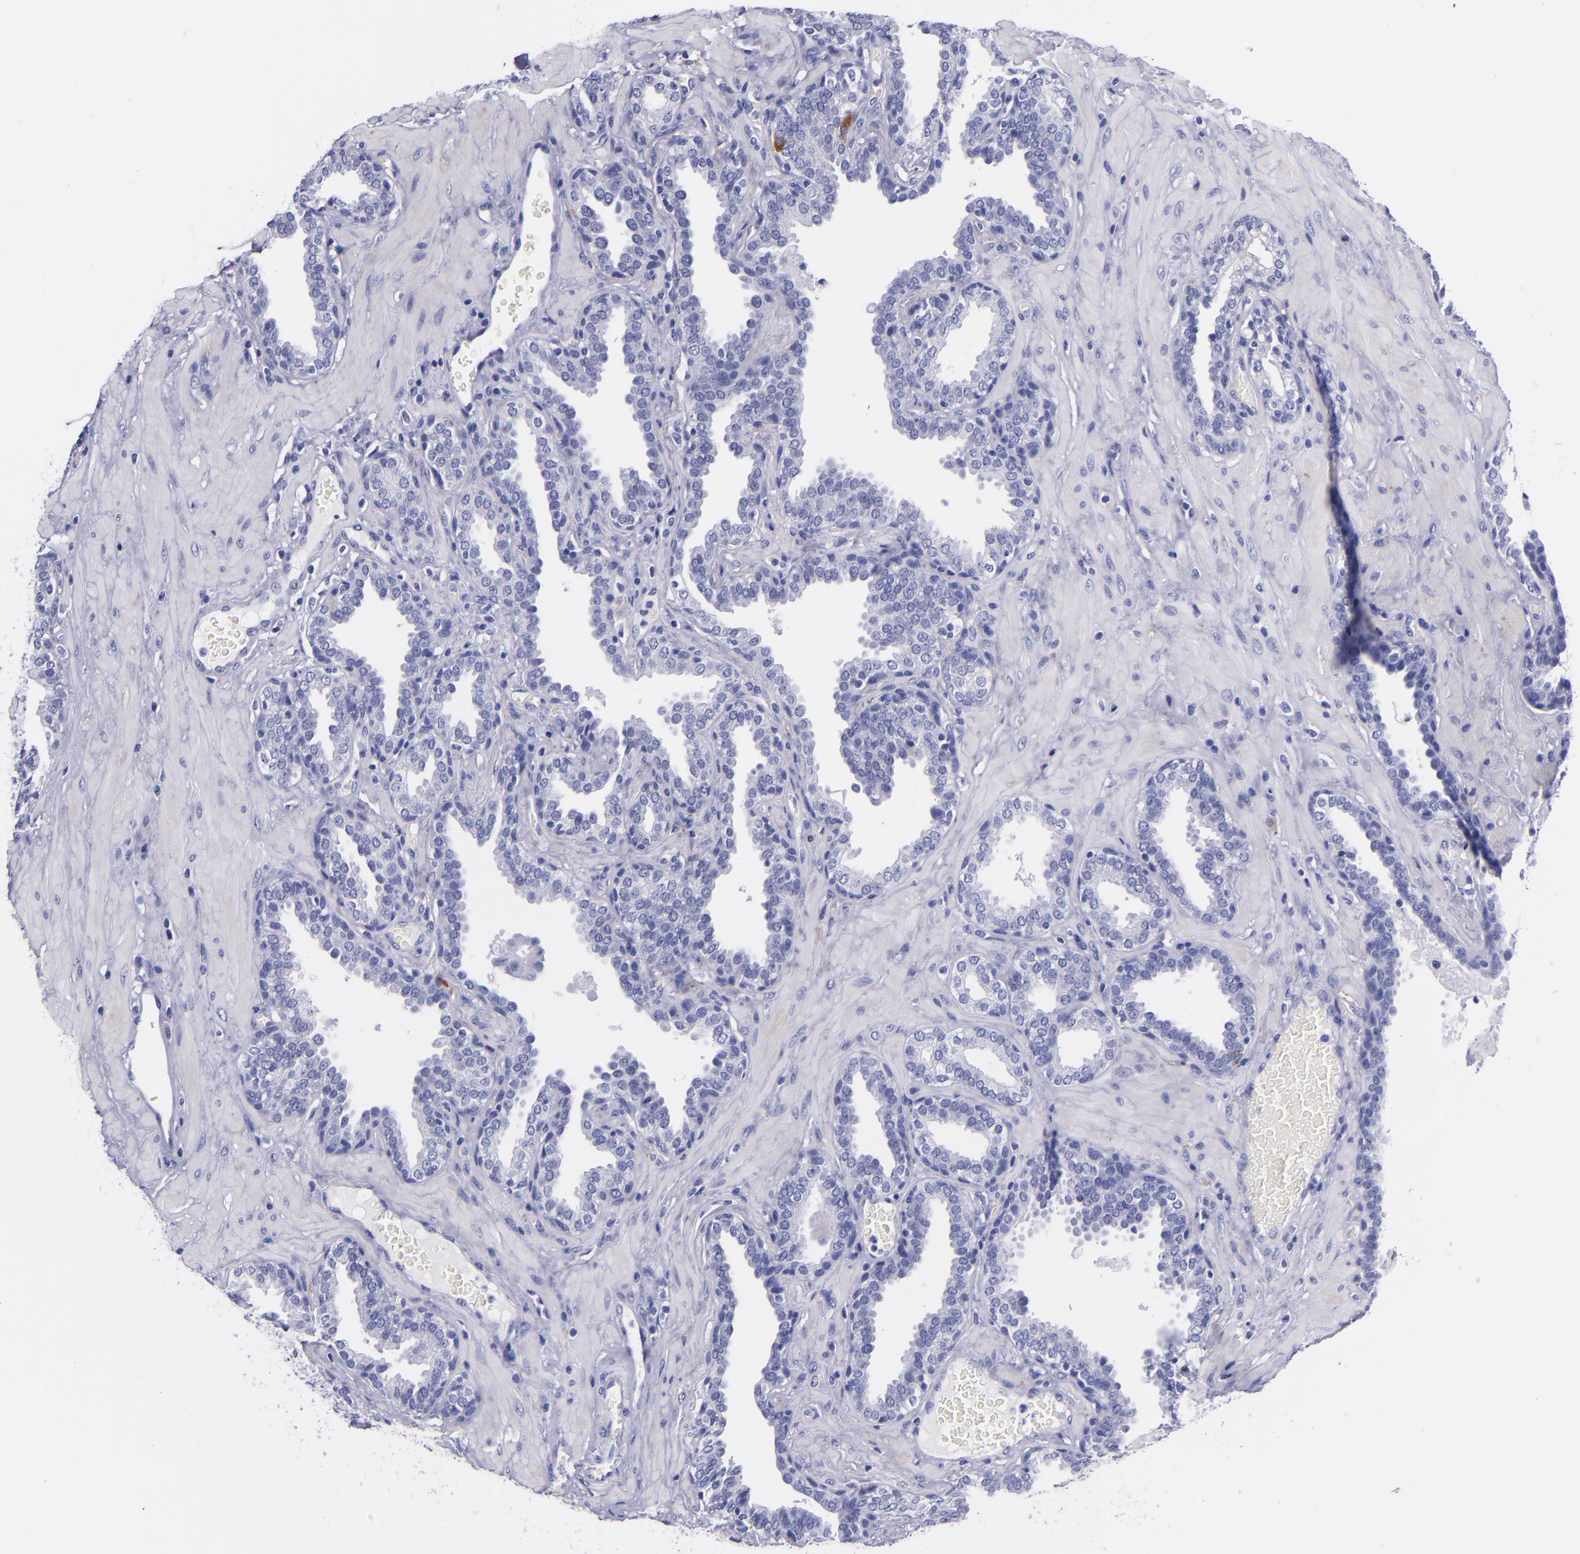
{"staining": {"intensity": "negative", "quantity": "none", "location": "none"}, "tissue": "prostate", "cell_type": "Glandular cells", "image_type": "normal", "snomed": [{"axis": "morphology", "description": "Normal tissue, NOS"}, {"axis": "topography", "description": "Prostate"}], "caption": "Glandular cells are negative for brown protein staining in benign prostate. Nuclei are stained in blue.", "gene": "SV2A", "patient": {"sex": "male", "age": 51}}